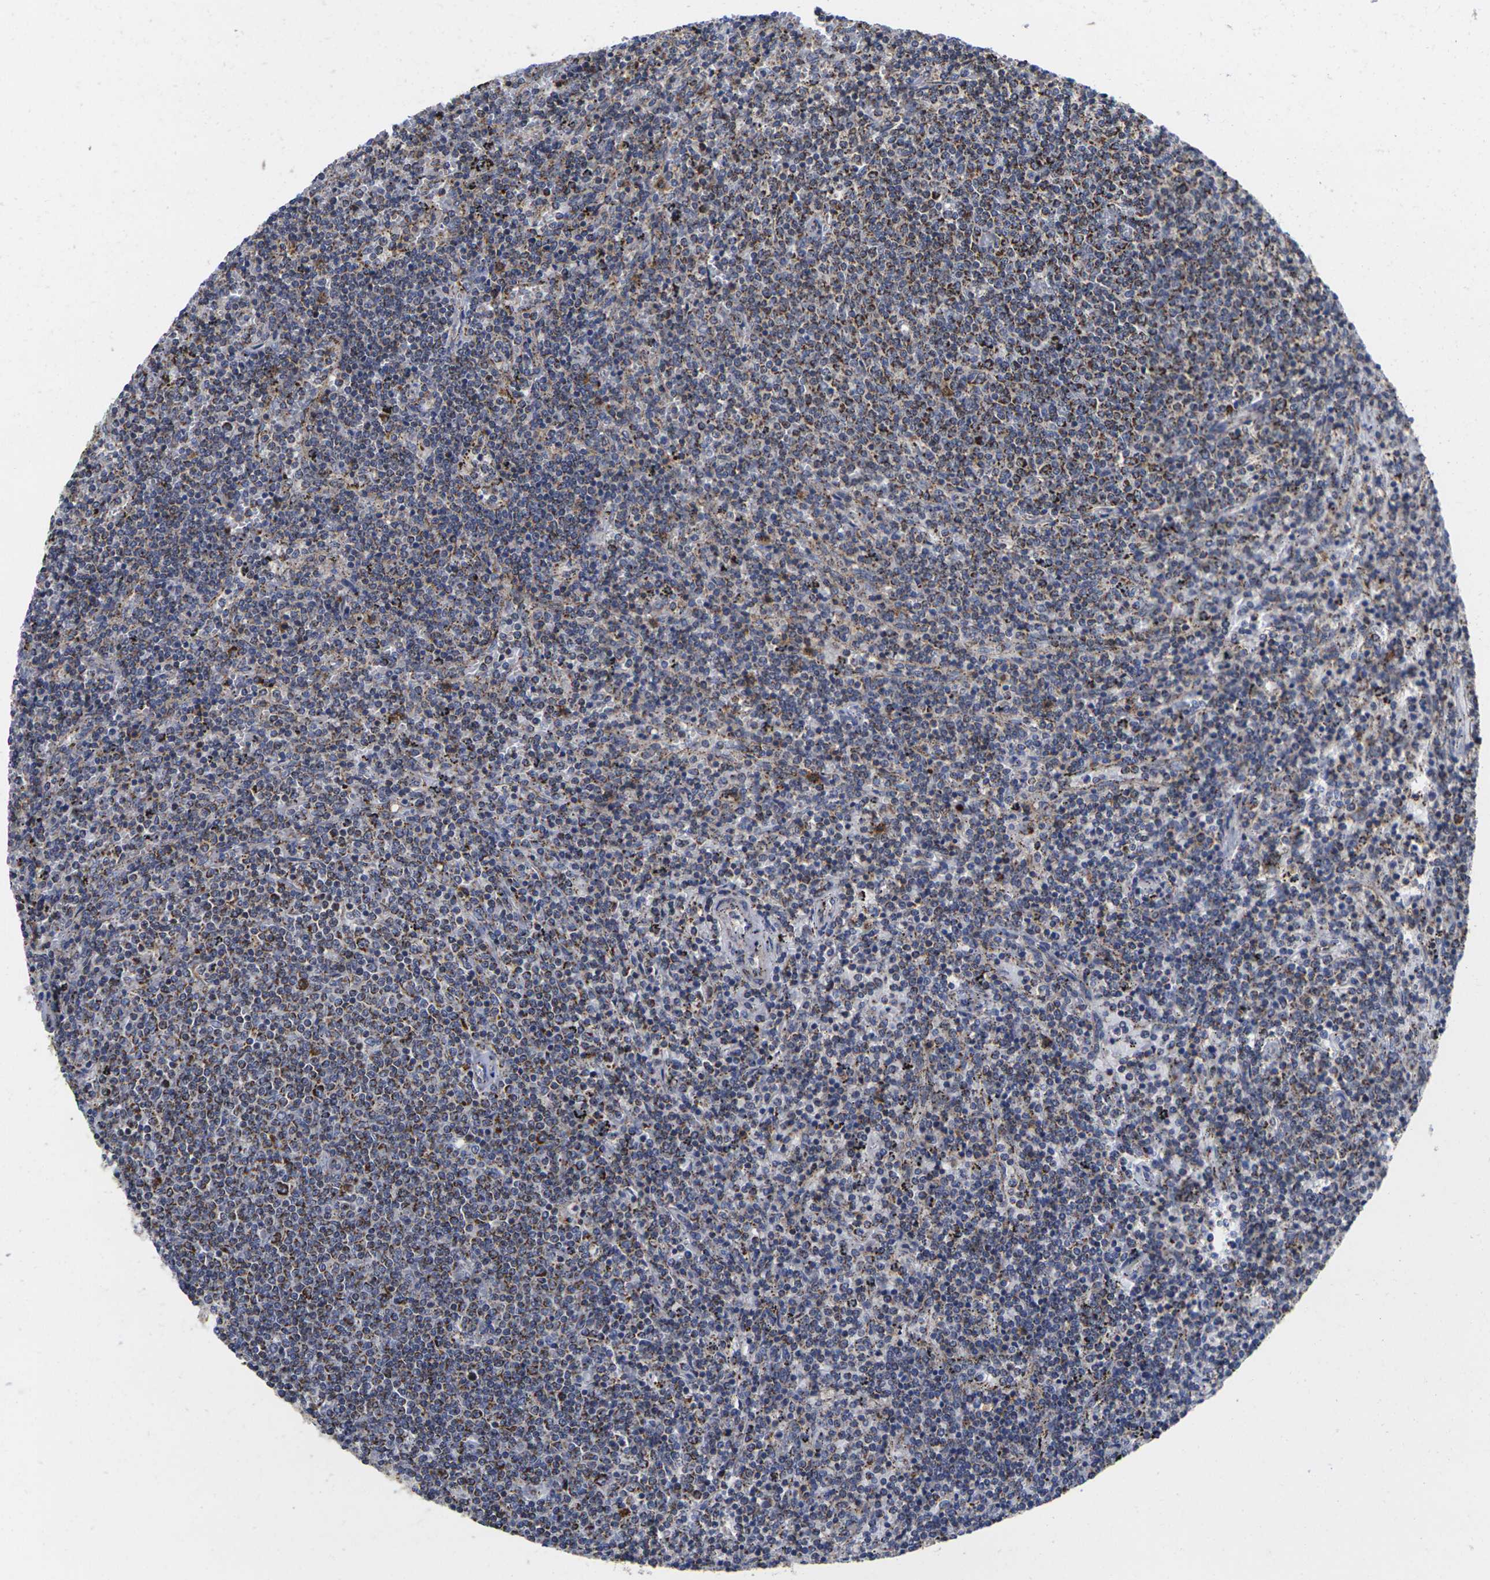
{"staining": {"intensity": "strong", "quantity": "25%-75%", "location": "cytoplasmic/membranous"}, "tissue": "lymphoma", "cell_type": "Tumor cells", "image_type": "cancer", "snomed": [{"axis": "morphology", "description": "Malignant lymphoma, non-Hodgkin's type, Low grade"}, {"axis": "topography", "description": "Spleen"}], "caption": "Tumor cells reveal high levels of strong cytoplasmic/membranous positivity in about 25%-75% of cells in lymphoma. (DAB (3,3'-diaminobenzidine) = brown stain, brightfield microscopy at high magnification).", "gene": "P2RY11", "patient": {"sex": "female", "age": 50}}